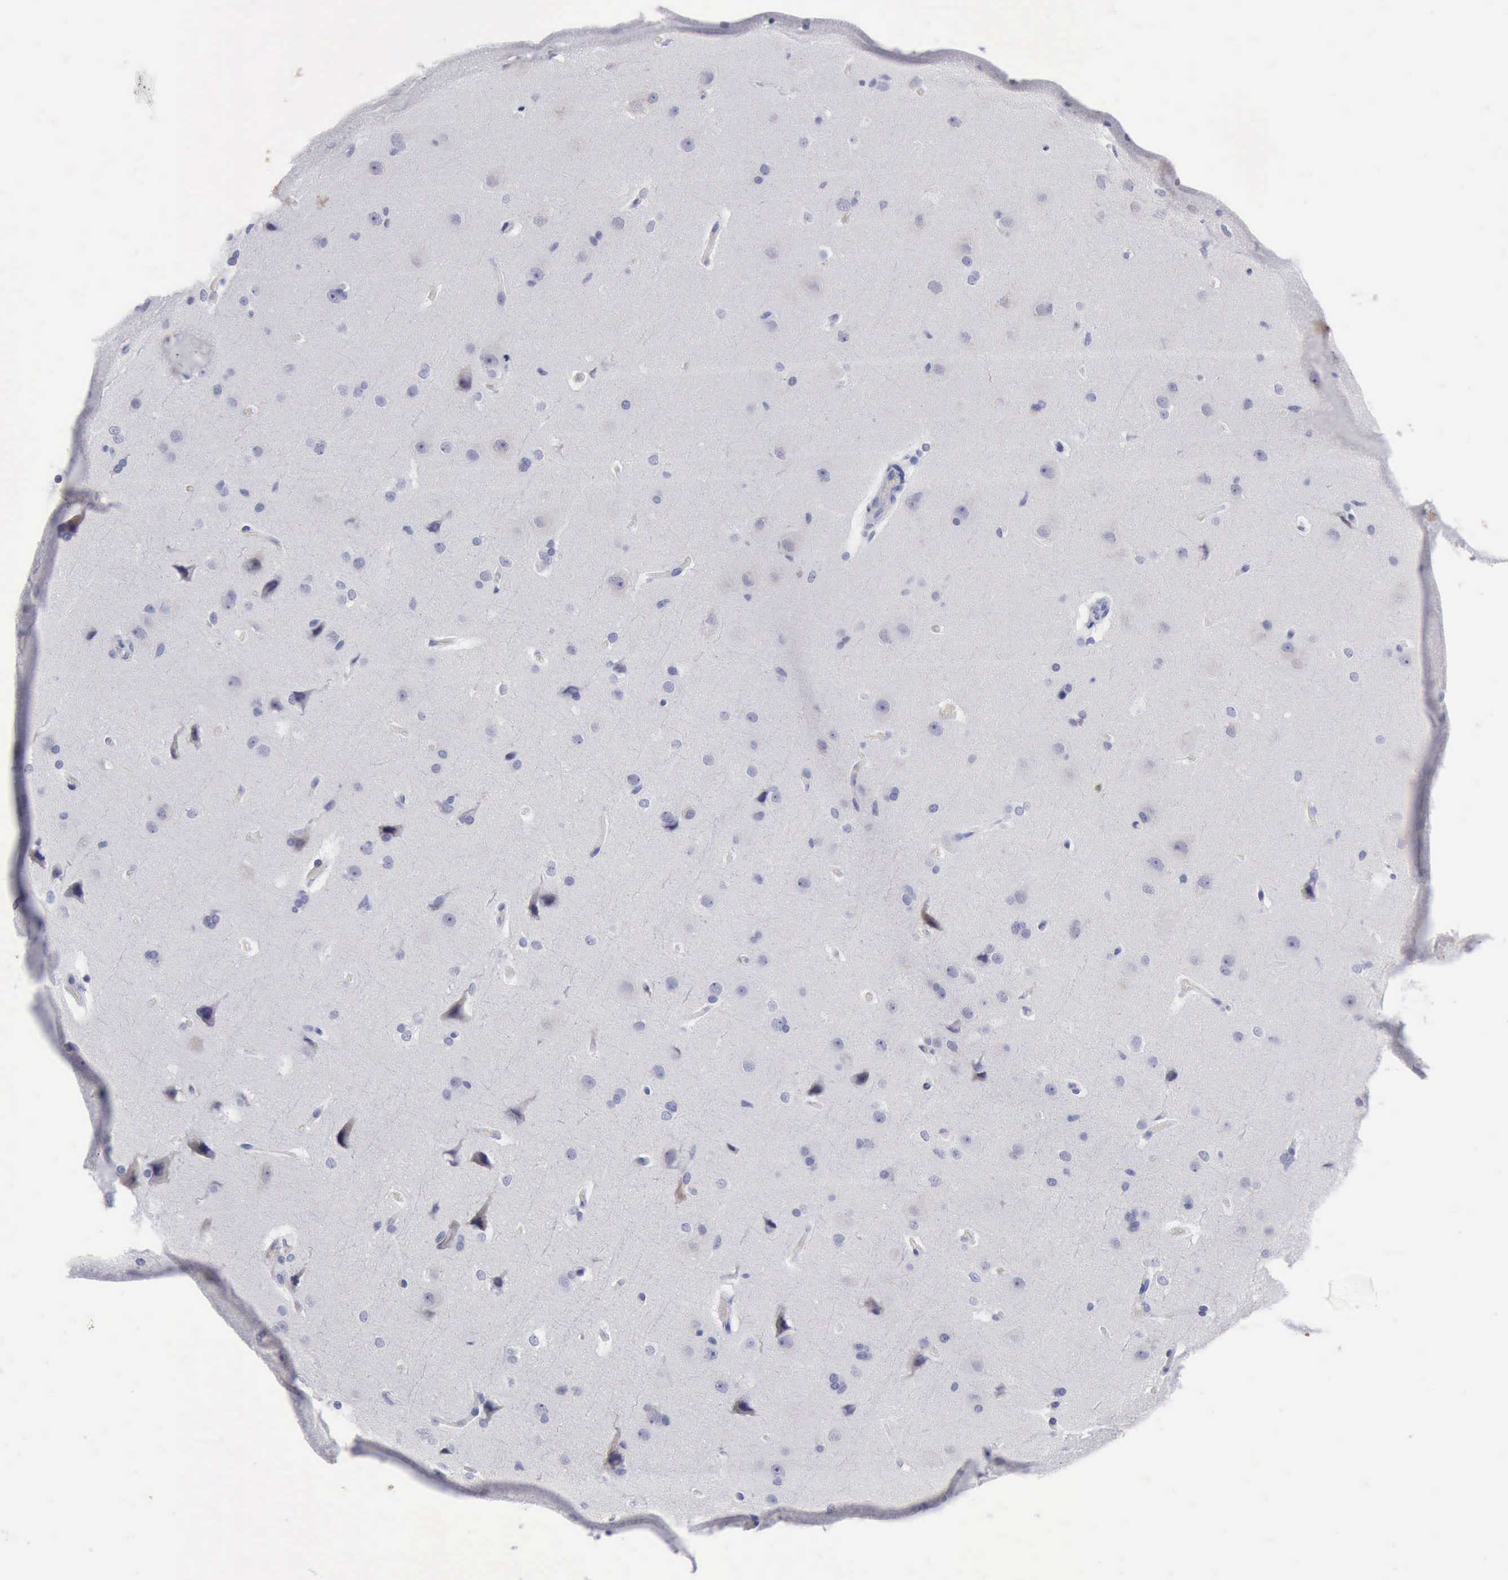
{"staining": {"intensity": "negative", "quantity": "none", "location": "none"}, "tissue": "cerebral cortex", "cell_type": "Endothelial cells", "image_type": "normal", "snomed": [{"axis": "morphology", "description": "Normal tissue, NOS"}, {"axis": "topography", "description": "Cerebral cortex"}], "caption": "A high-resolution histopathology image shows immunohistochemistry (IHC) staining of benign cerebral cortex, which shows no significant staining in endothelial cells.", "gene": "ANGEL1", "patient": {"sex": "female", "age": 45}}